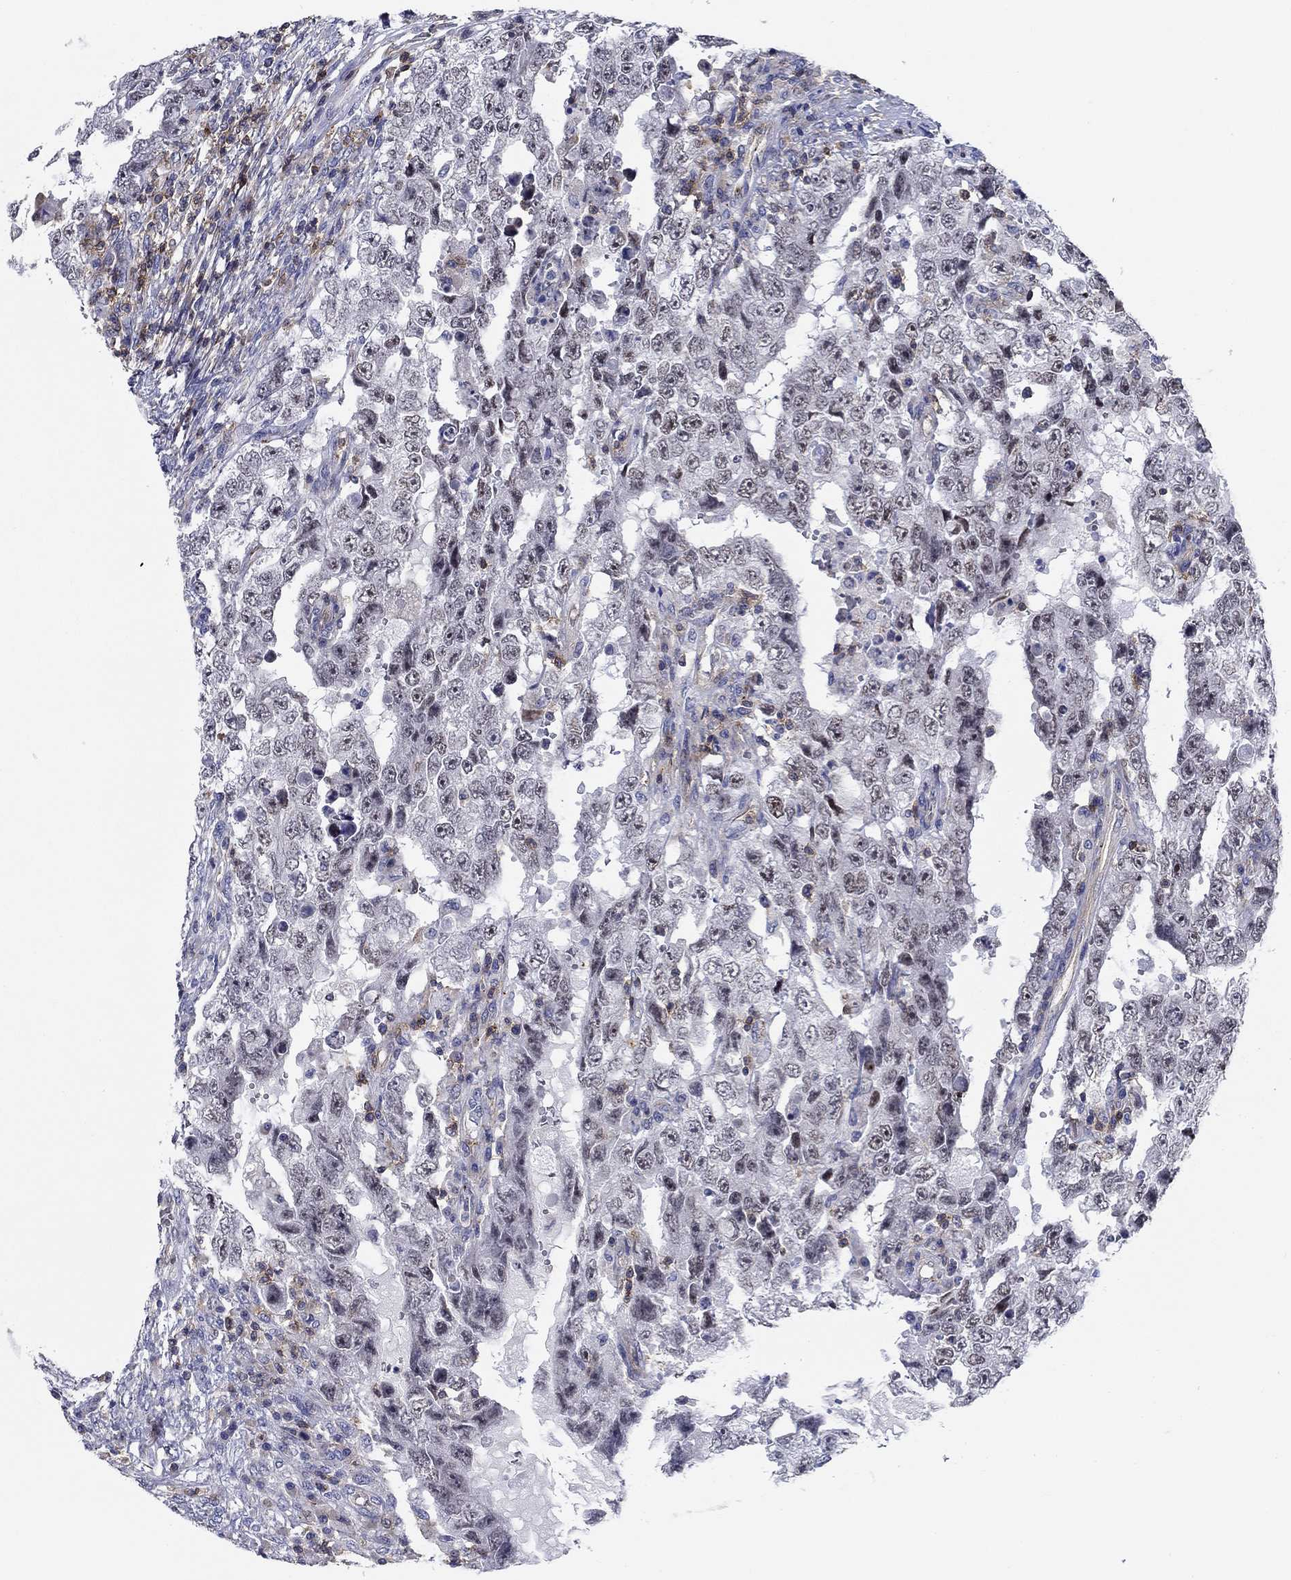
{"staining": {"intensity": "negative", "quantity": "none", "location": "none"}, "tissue": "testis cancer", "cell_type": "Tumor cells", "image_type": "cancer", "snomed": [{"axis": "morphology", "description": "Carcinoma, Embryonal, NOS"}, {"axis": "topography", "description": "Testis"}], "caption": "Tumor cells show no significant positivity in testis cancer (embryonal carcinoma).", "gene": "SIT1", "patient": {"sex": "male", "age": 26}}